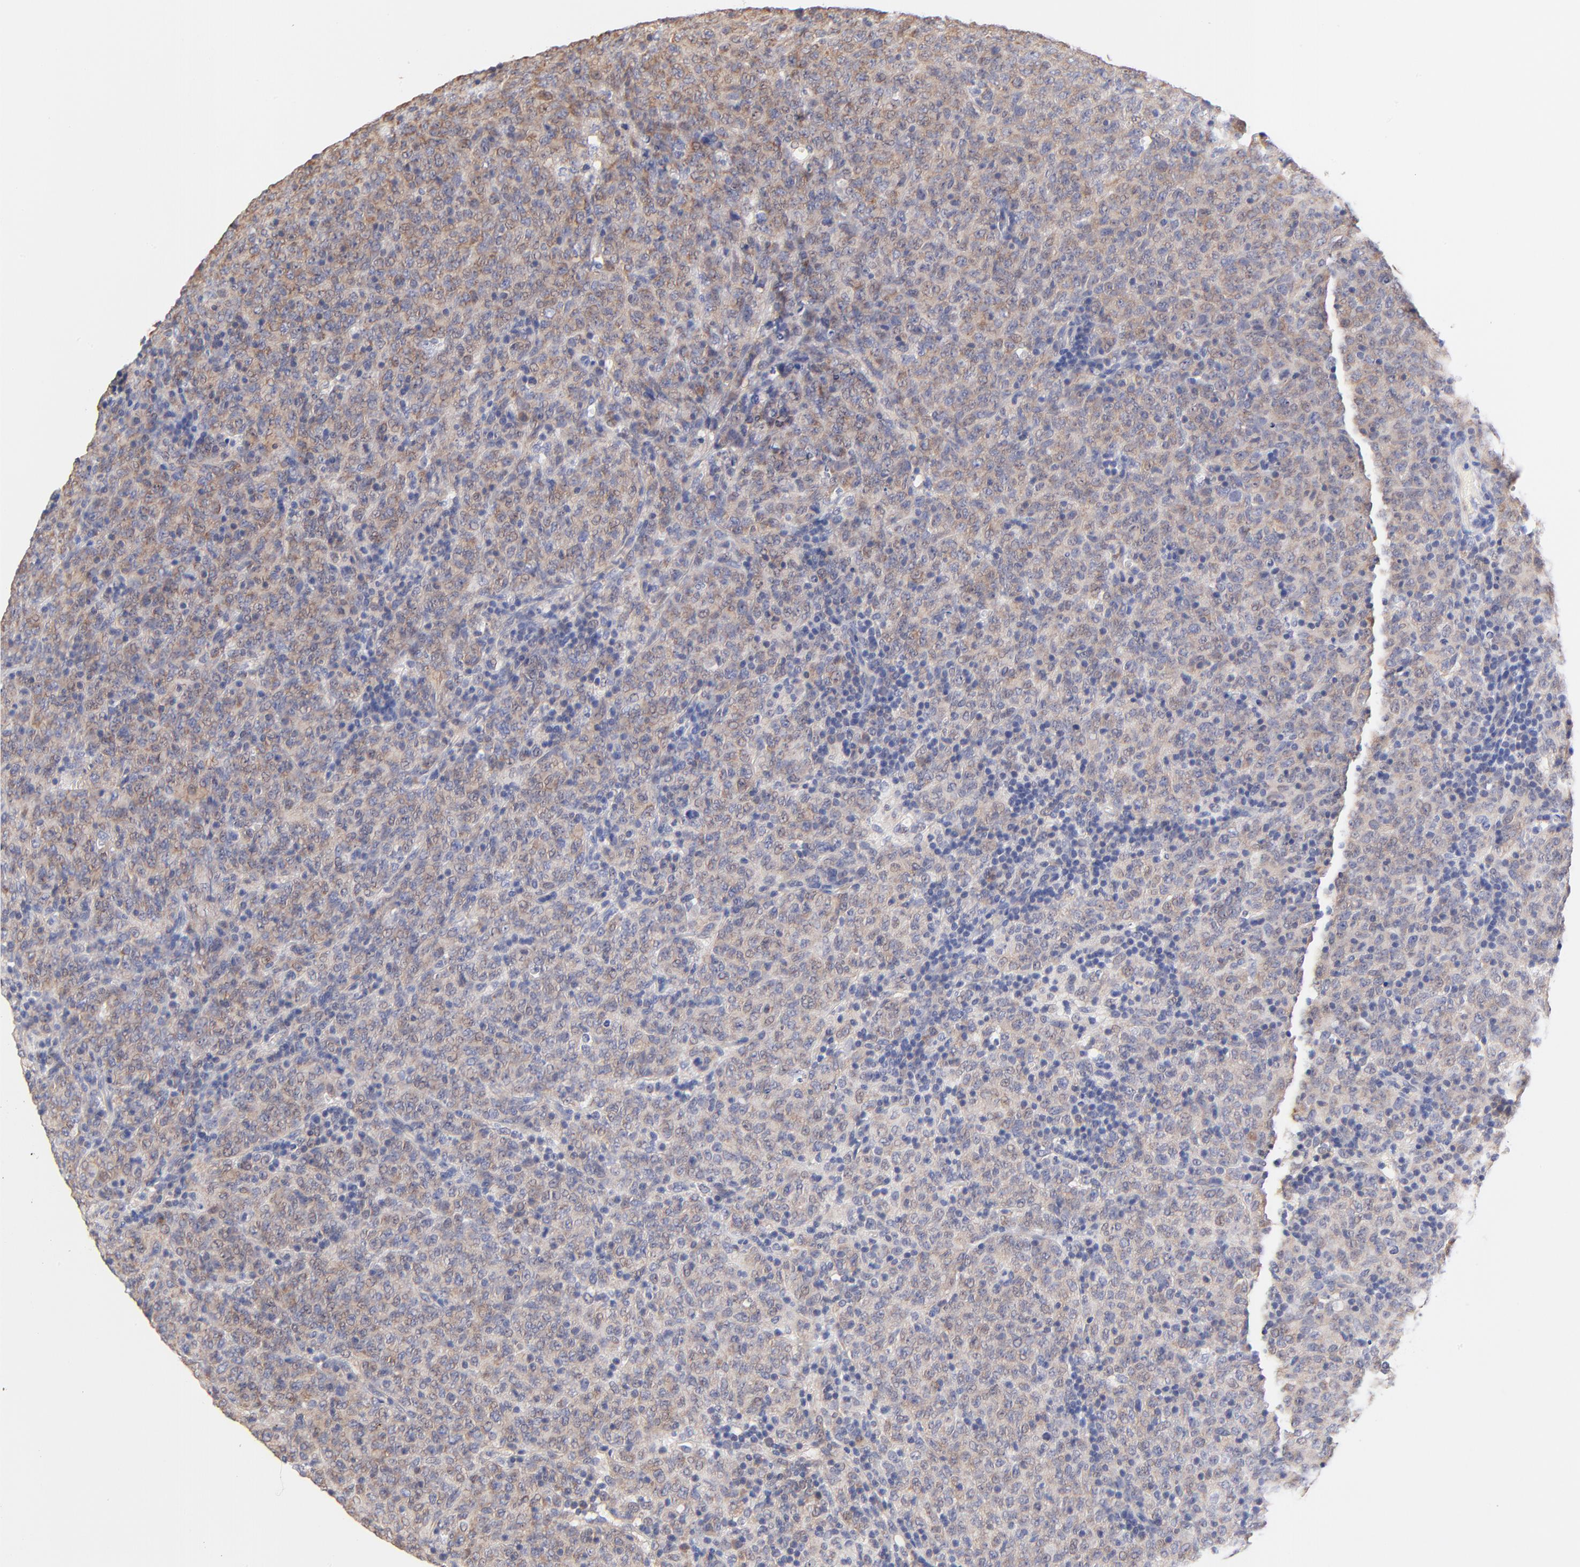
{"staining": {"intensity": "weak", "quantity": "25%-75%", "location": "cytoplasmic/membranous"}, "tissue": "lymphoma", "cell_type": "Tumor cells", "image_type": "cancer", "snomed": [{"axis": "morphology", "description": "Malignant lymphoma, non-Hodgkin's type, High grade"}, {"axis": "topography", "description": "Tonsil"}], "caption": "A low amount of weak cytoplasmic/membranous positivity is present in about 25%-75% of tumor cells in high-grade malignant lymphoma, non-Hodgkin's type tissue. (Brightfield microscopy of DAB IHC at high magnification).", "gene": "PTK7", "patient": {"sex": "female", "age": 36}}